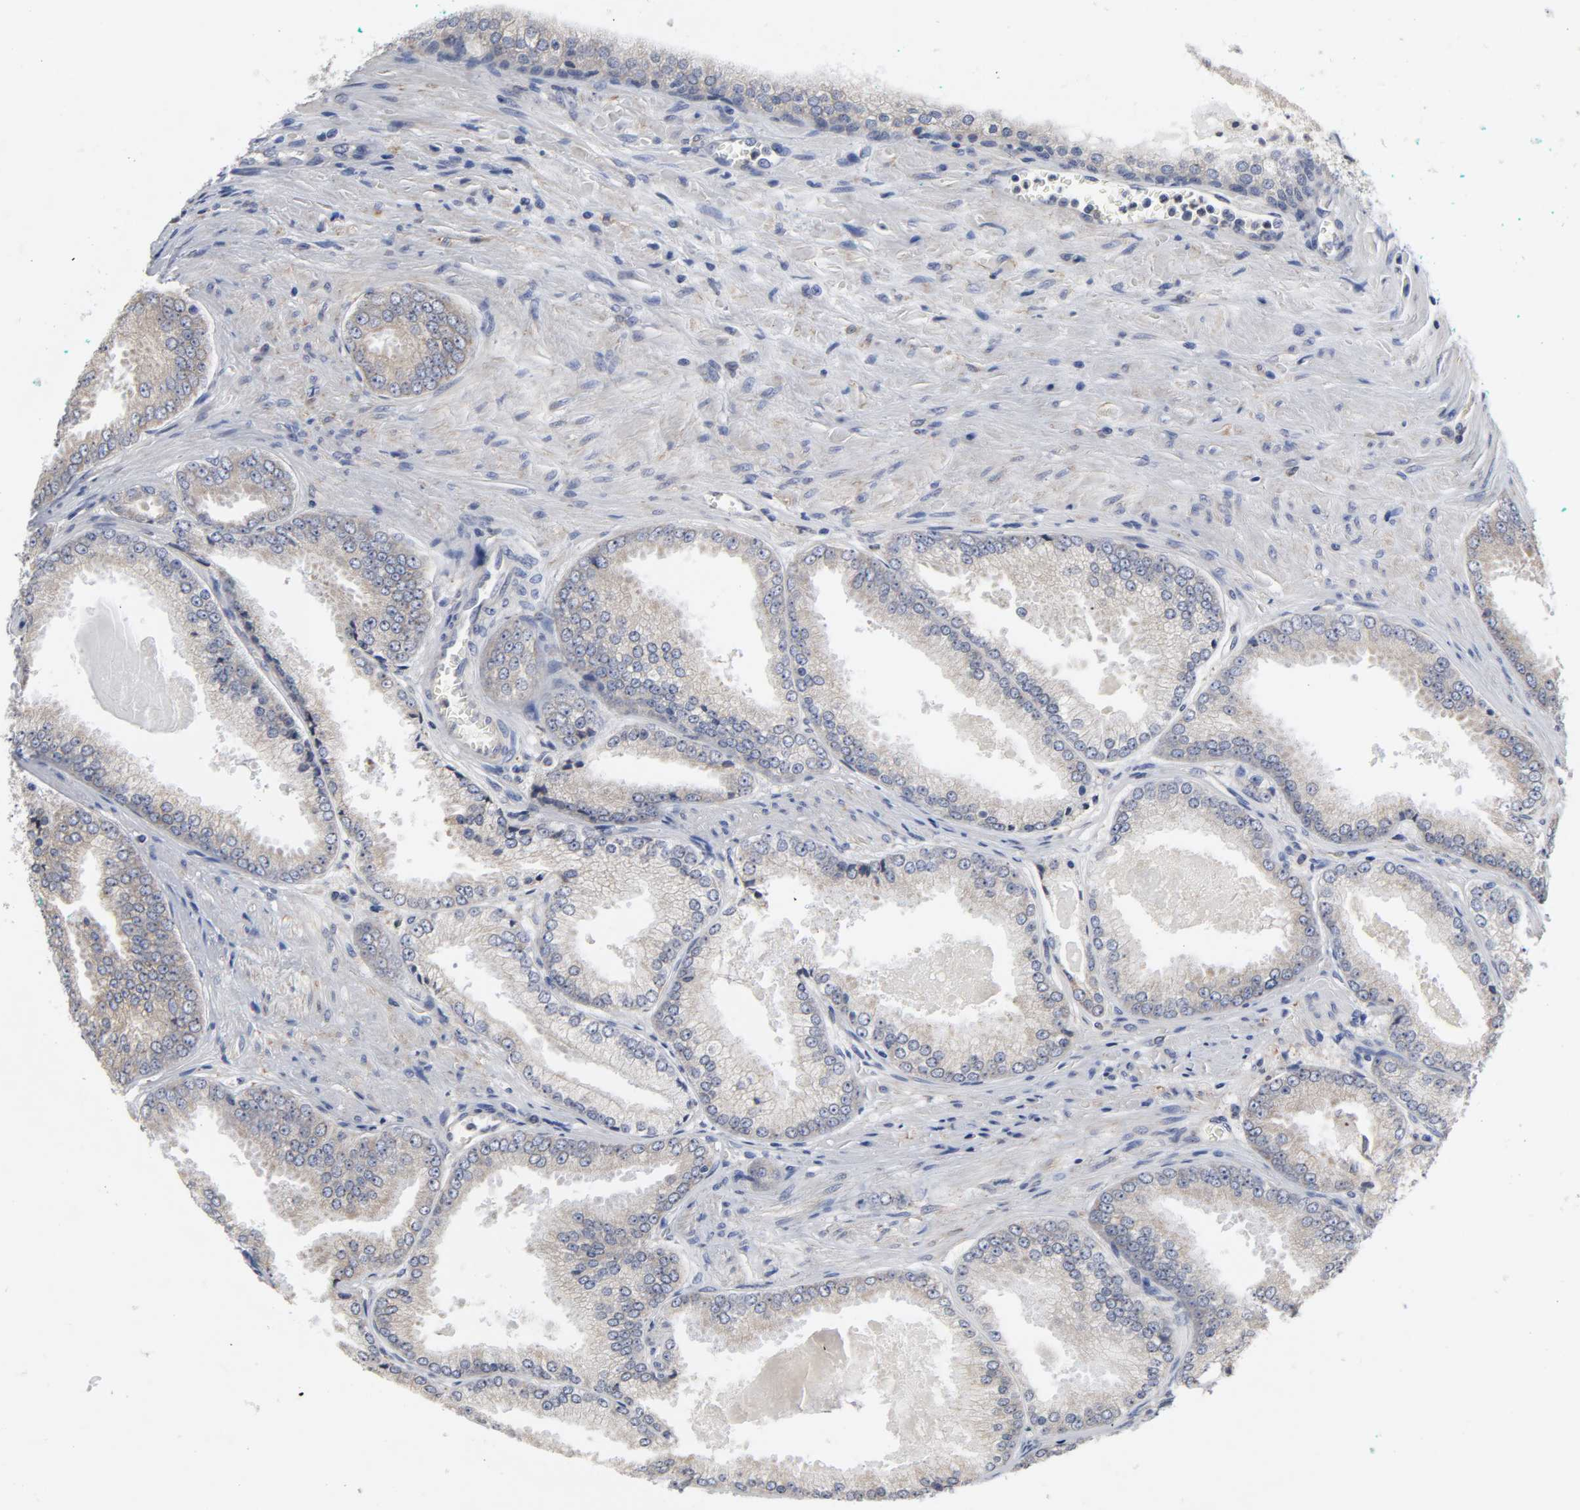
{"staining": {"intensity": "weak", "quantity": "25%-75%", "location": "cytoplasmic/membranous"}, "tissue": "prostate cancer", "cell_type": "Tumor cells", "image_type": "cancer", "snomed": [{"axis": "morphology", "description": "Adenocarcinoma, High grade"}, {"axis": "topography", "description": "Prostate"}], "caption": "Immunohistochemical staining of human adenocarcinoma (high-grade) (prostate) displays low levels of weak cytoplasmic/membranous protein staining in about 25%-75% of tumor cells.", "gene": "HCK", "patient": {"sex": "male", "age": 61}}